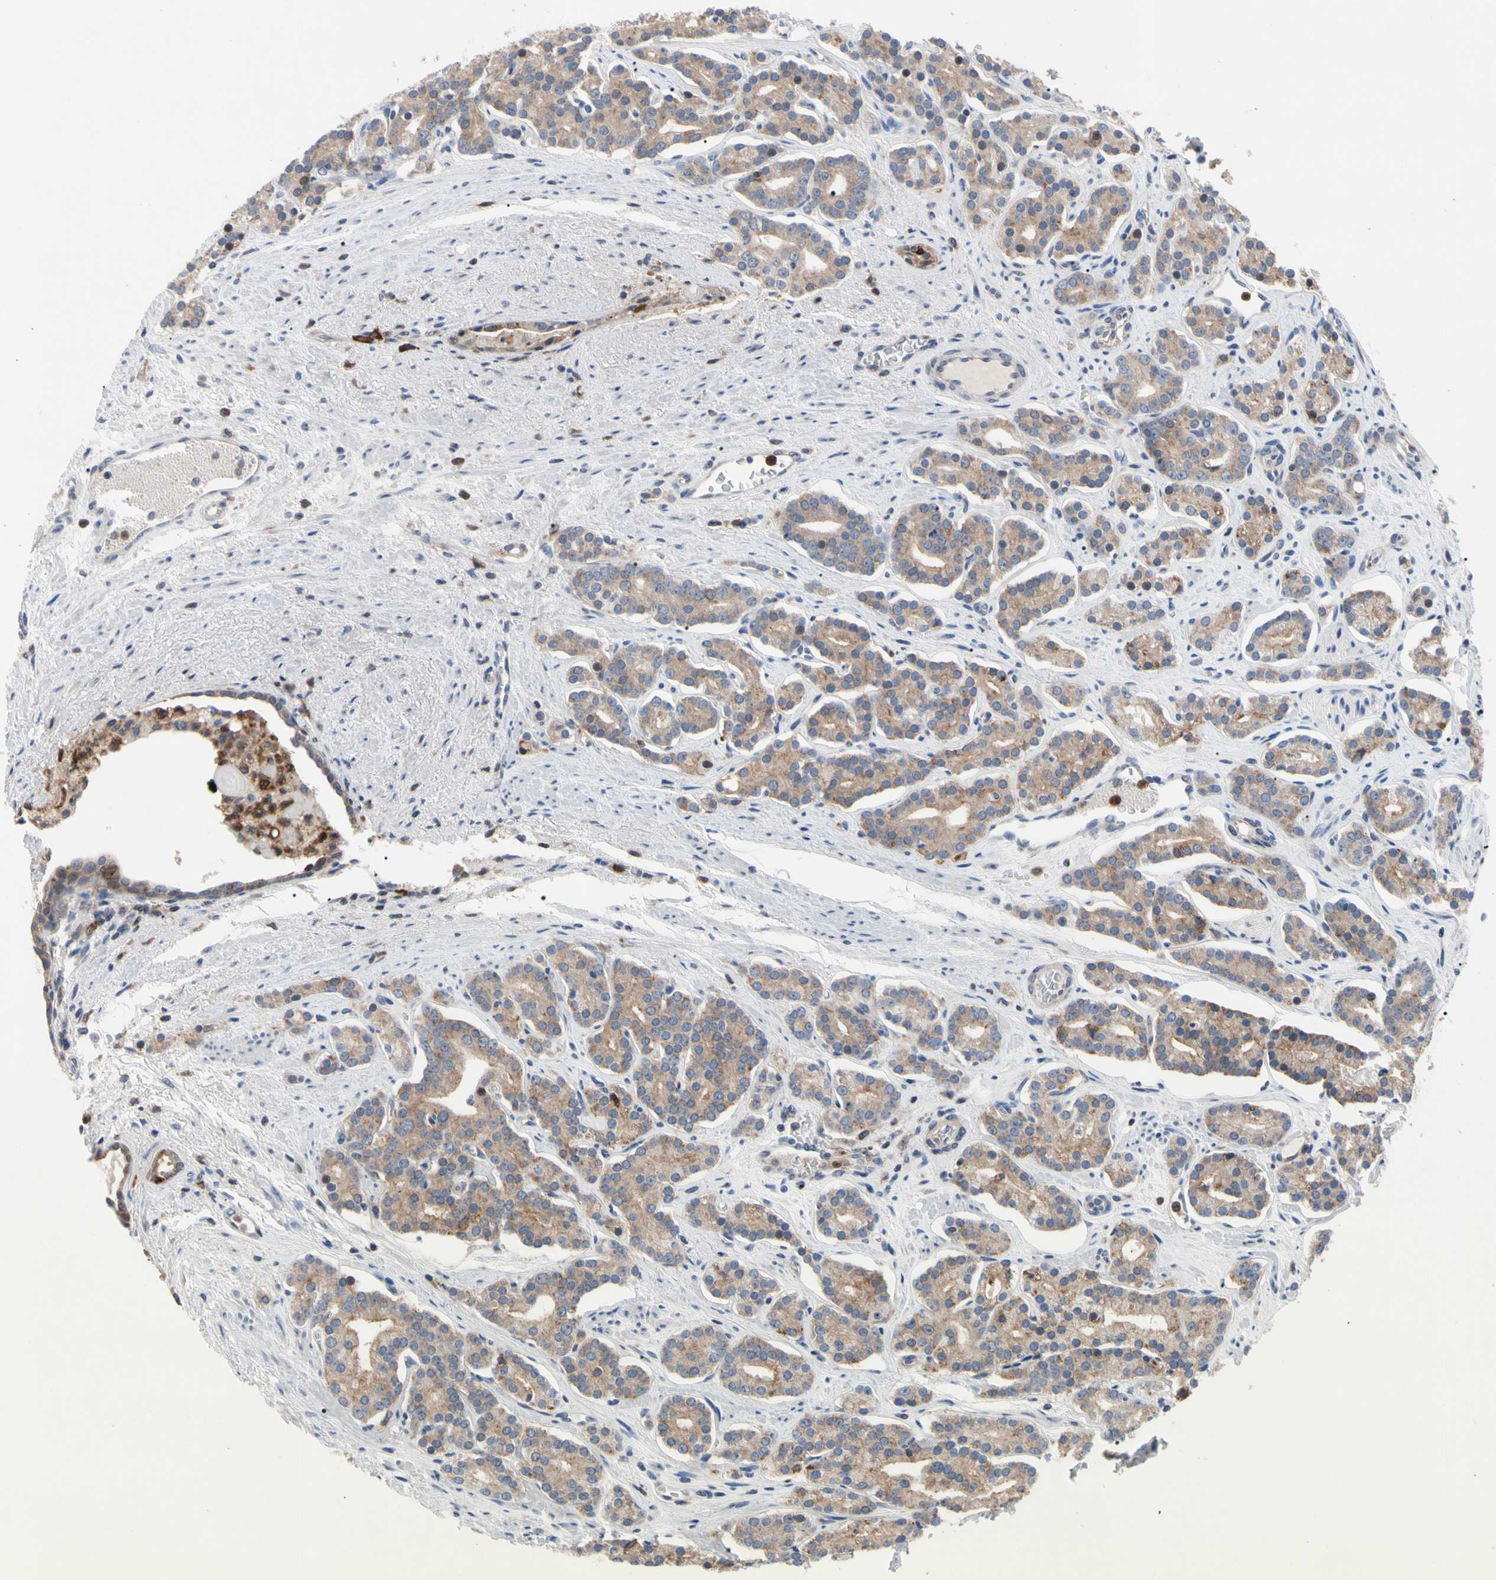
{"staining": {"intensity": "weak", "quantity": ">75%", "location": "cytoplasmic/membranous"}, "tissue": "prostate cancer", "cell_type": "Tumor cells", "image_type": "cancer", "snomed": [{"axis": "morphology", "description": "Adenocarcinoma, Low grade"}, {"axis": "topography", "description": "Prostate"}], "caption": "An image showing weak cytoplasmic/membranous expression in approximately >75% of tumor cells in adenocarcinoma (low-grade) (prostate), as visualized by brown immunohistochemical staining.", "gene": "MCL1", "patient": {"sex": "male", "age": 63}}